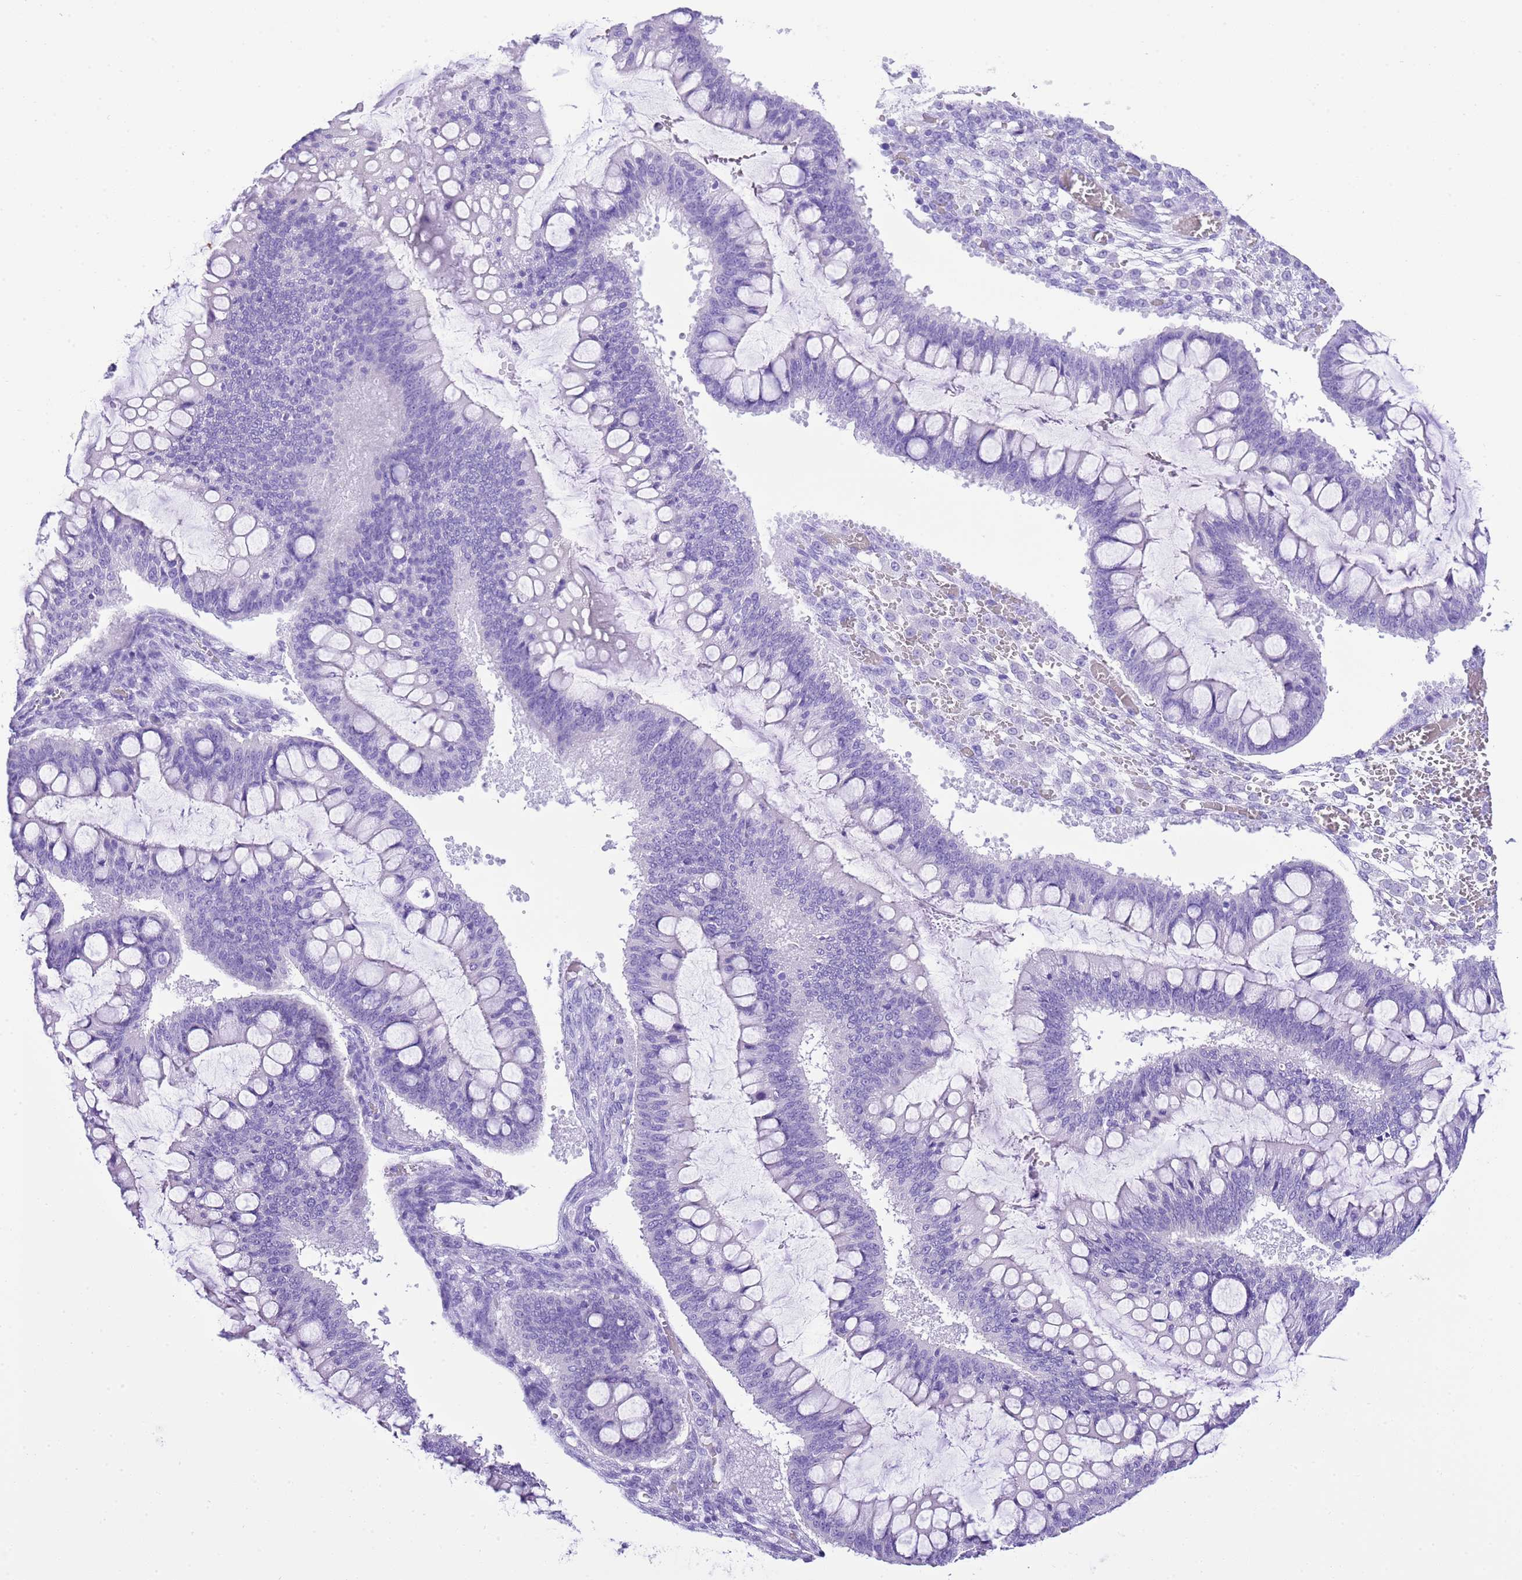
{"staining": {"intensity": "negative", "quantity": "none", "location": "none"}, "tissue": "ovarian cancer", "cell_type": "Tumor cells", "image_type": "cancer", "snomed": [{"axis": "morphology", "description": "Cystadenocarcinoma, mucinous, NOS"}, {"axis": "topography", "description": "Ovary"}], "caption": "There is no significant expression in tumor cells of ovarian cancer.", "gene": "KCNC1", "patient": {"sex": "female", "age": 73}}